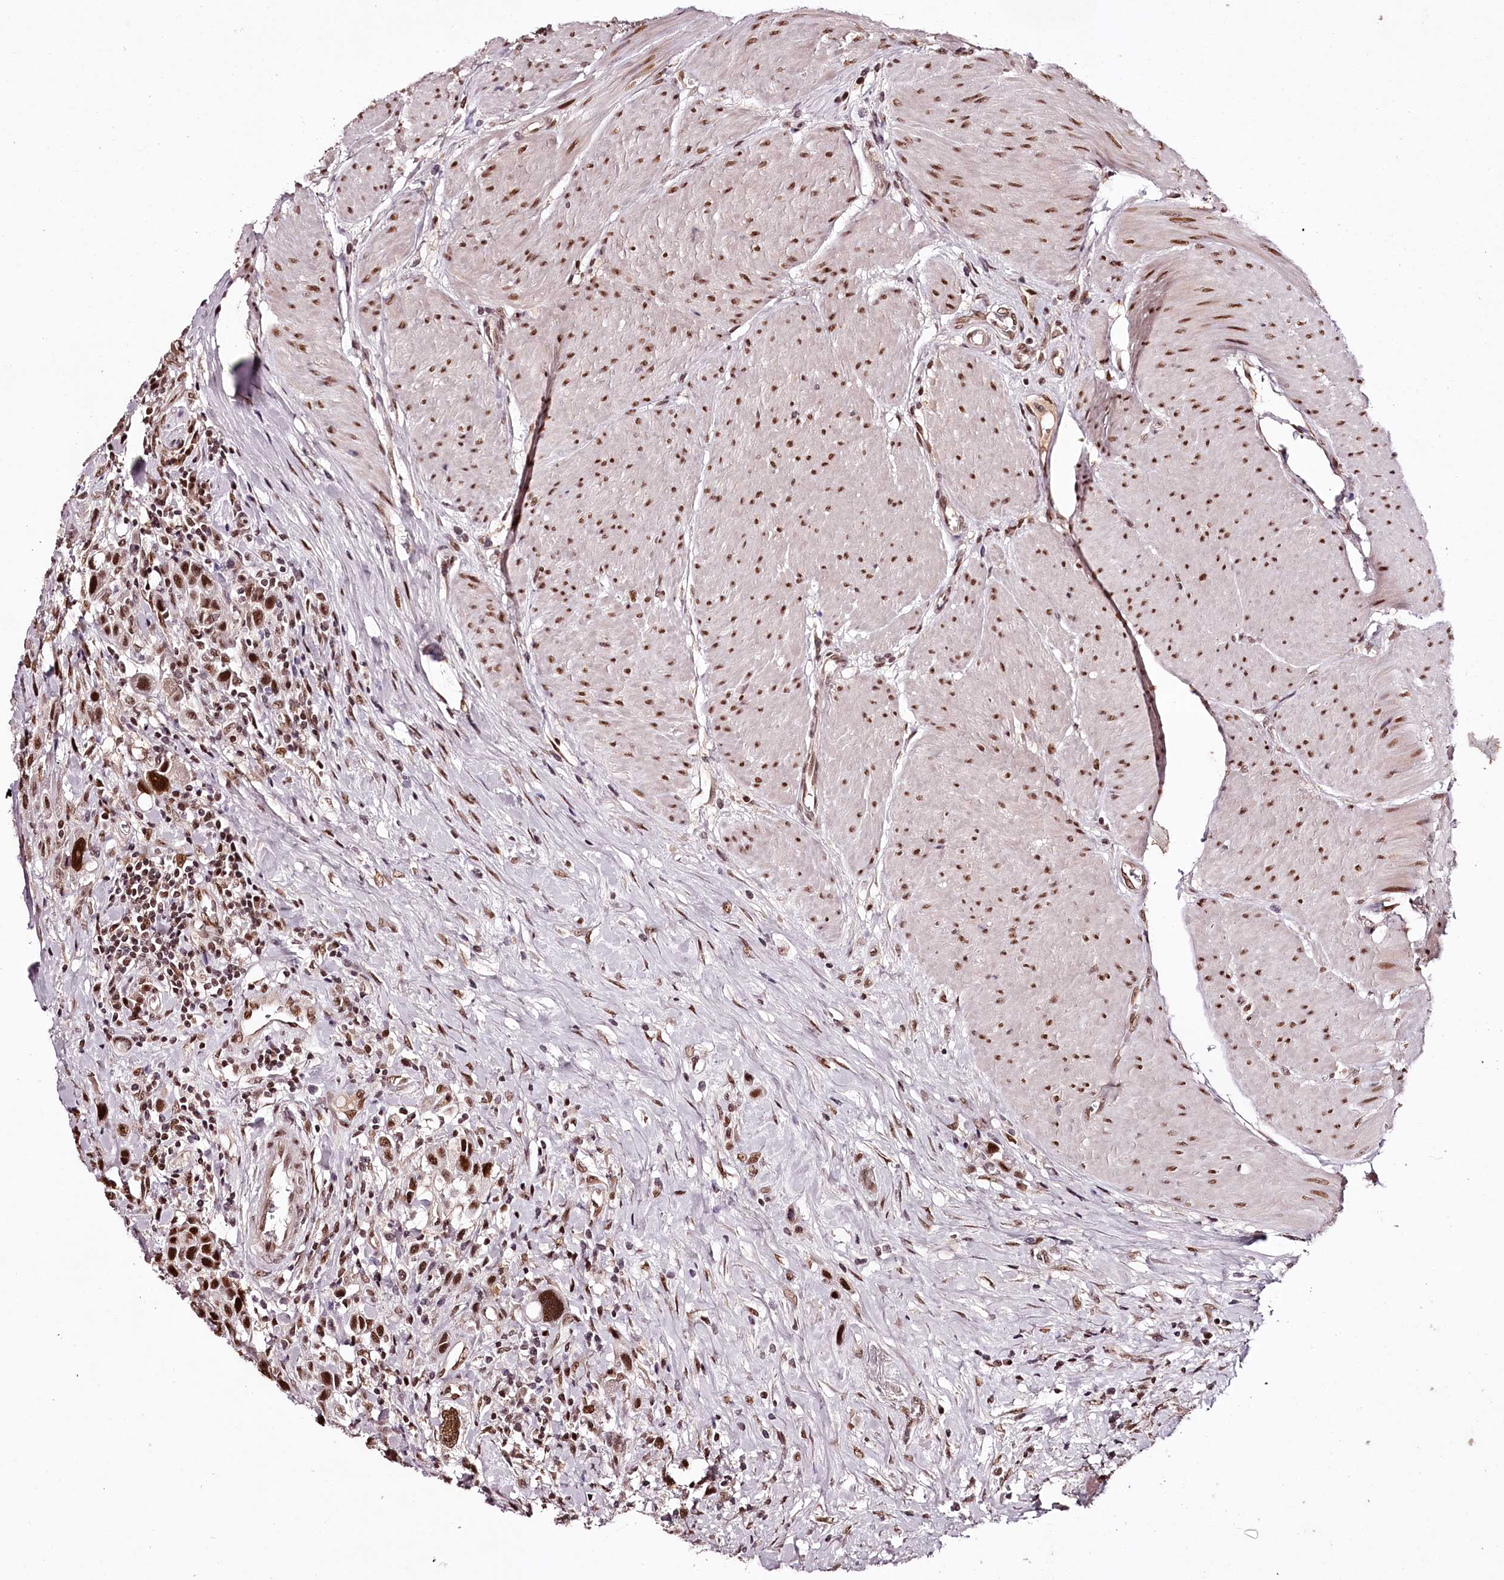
{"staining": {"intensity": "strong", "quantity": ">75%", "location": "nuclear"}, "tissue": "urothelial cancer", "cell_type": "Tumor cells", "image_type": "cancer", "snomed": [{"axis": "morphology", "description": "Urothelial carcinoma, High grade"}, {"axis": "topography", "description": "Urinary bladder"}], "caption": "Approximately >75% of tumor cells in human urothelial cancer display strong nuclear protein positivity as visualized by brown immunohistochemical staining.", "gene": "TTC33", "patient": {"sex": "male", "age": 50}}